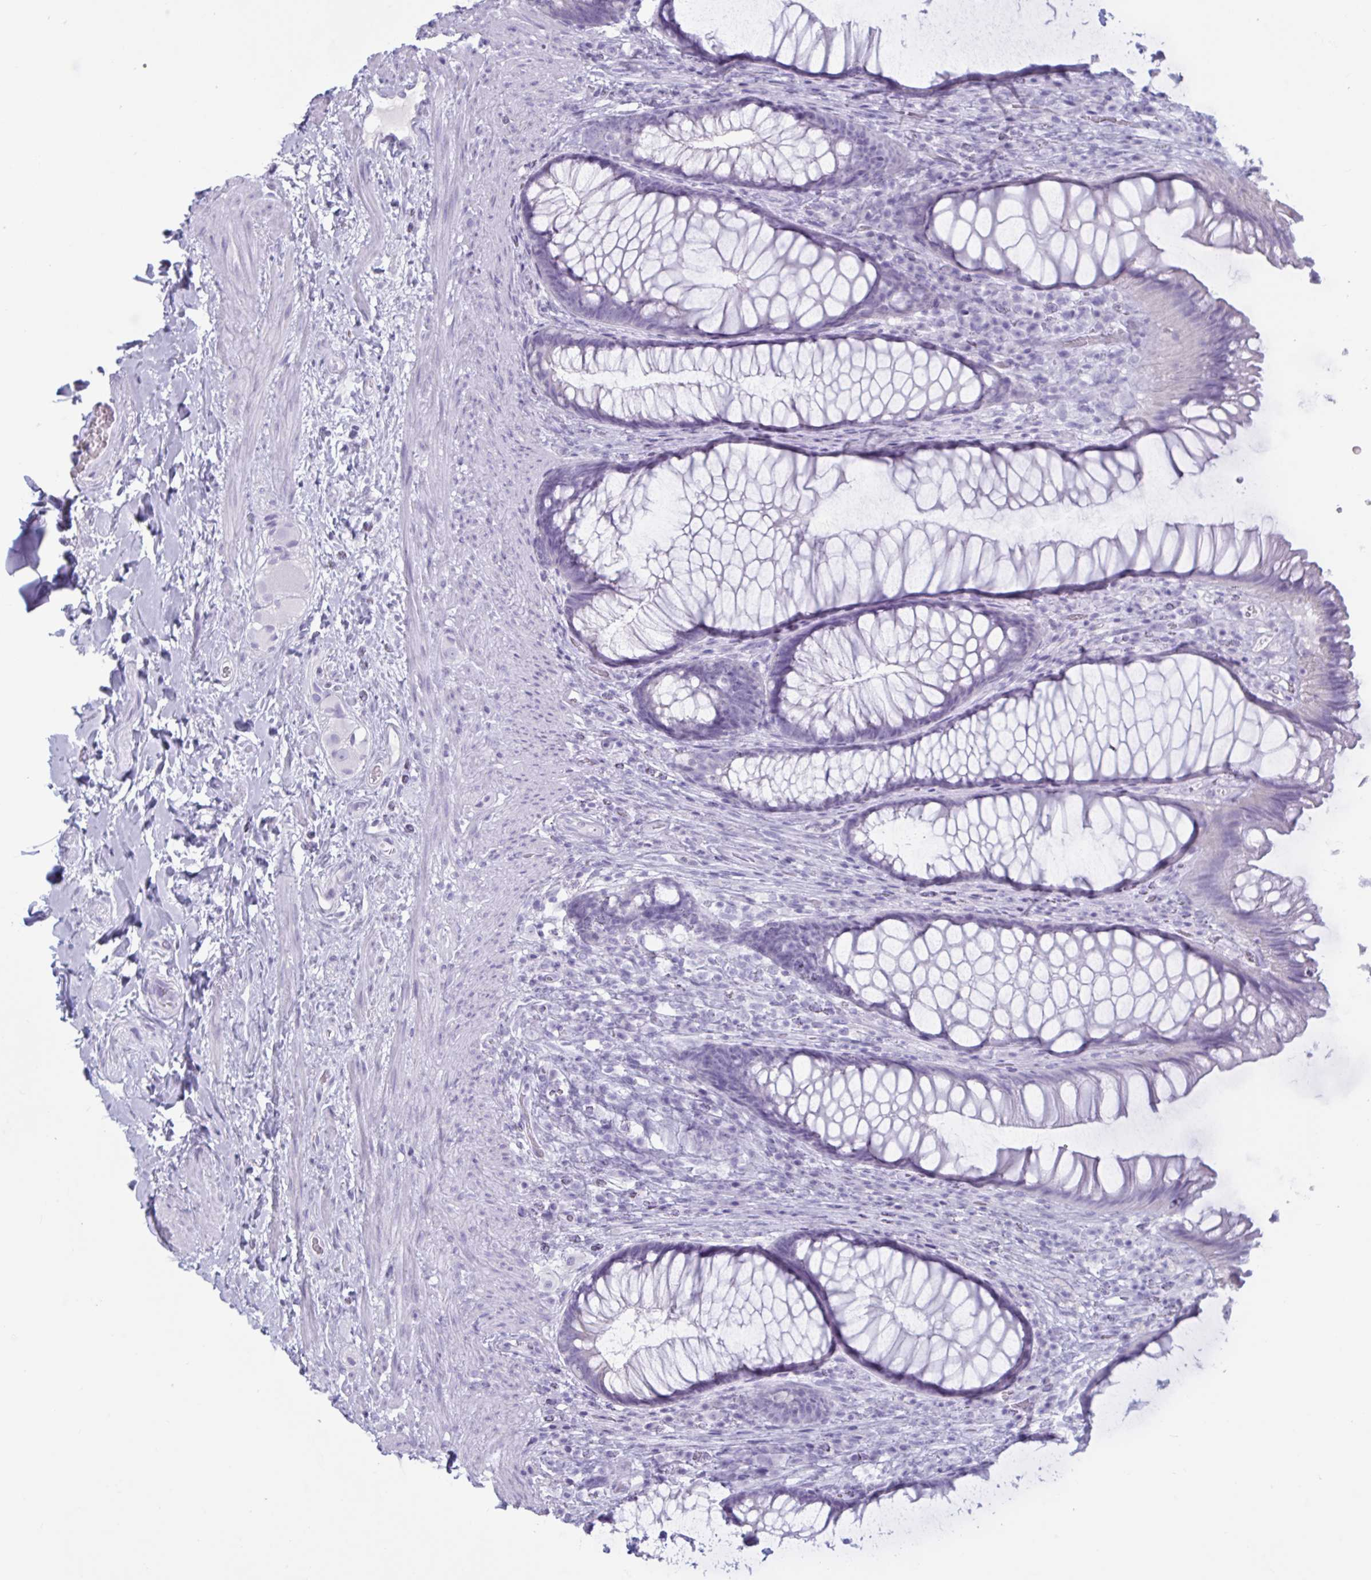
{"staining": {"intensity": "negative", "quantity": "none", "location": "none"}, "tissue": "rectum", "cell_type": "Glandular cells", "image_type": "normal", "snomed": [{"axis": "morphology", "description": "Normal tissue, NOS"}, {"axis": "topography", "description": "Rectum"}], "caption": "A high-resolution image shows immunohistochemistry (IHC) staining of unremarkable rectum, which shows no significant expression in glandular cells. The staining was performed using DAB (3,3'-diaminobenzidine) to visualize the protein expression in brown, while the nuclei were stained in blue with hematoxylin (Magnification: 20x).", "gene": "BBS10", "patient": {"sex": "male", "age": 53}}